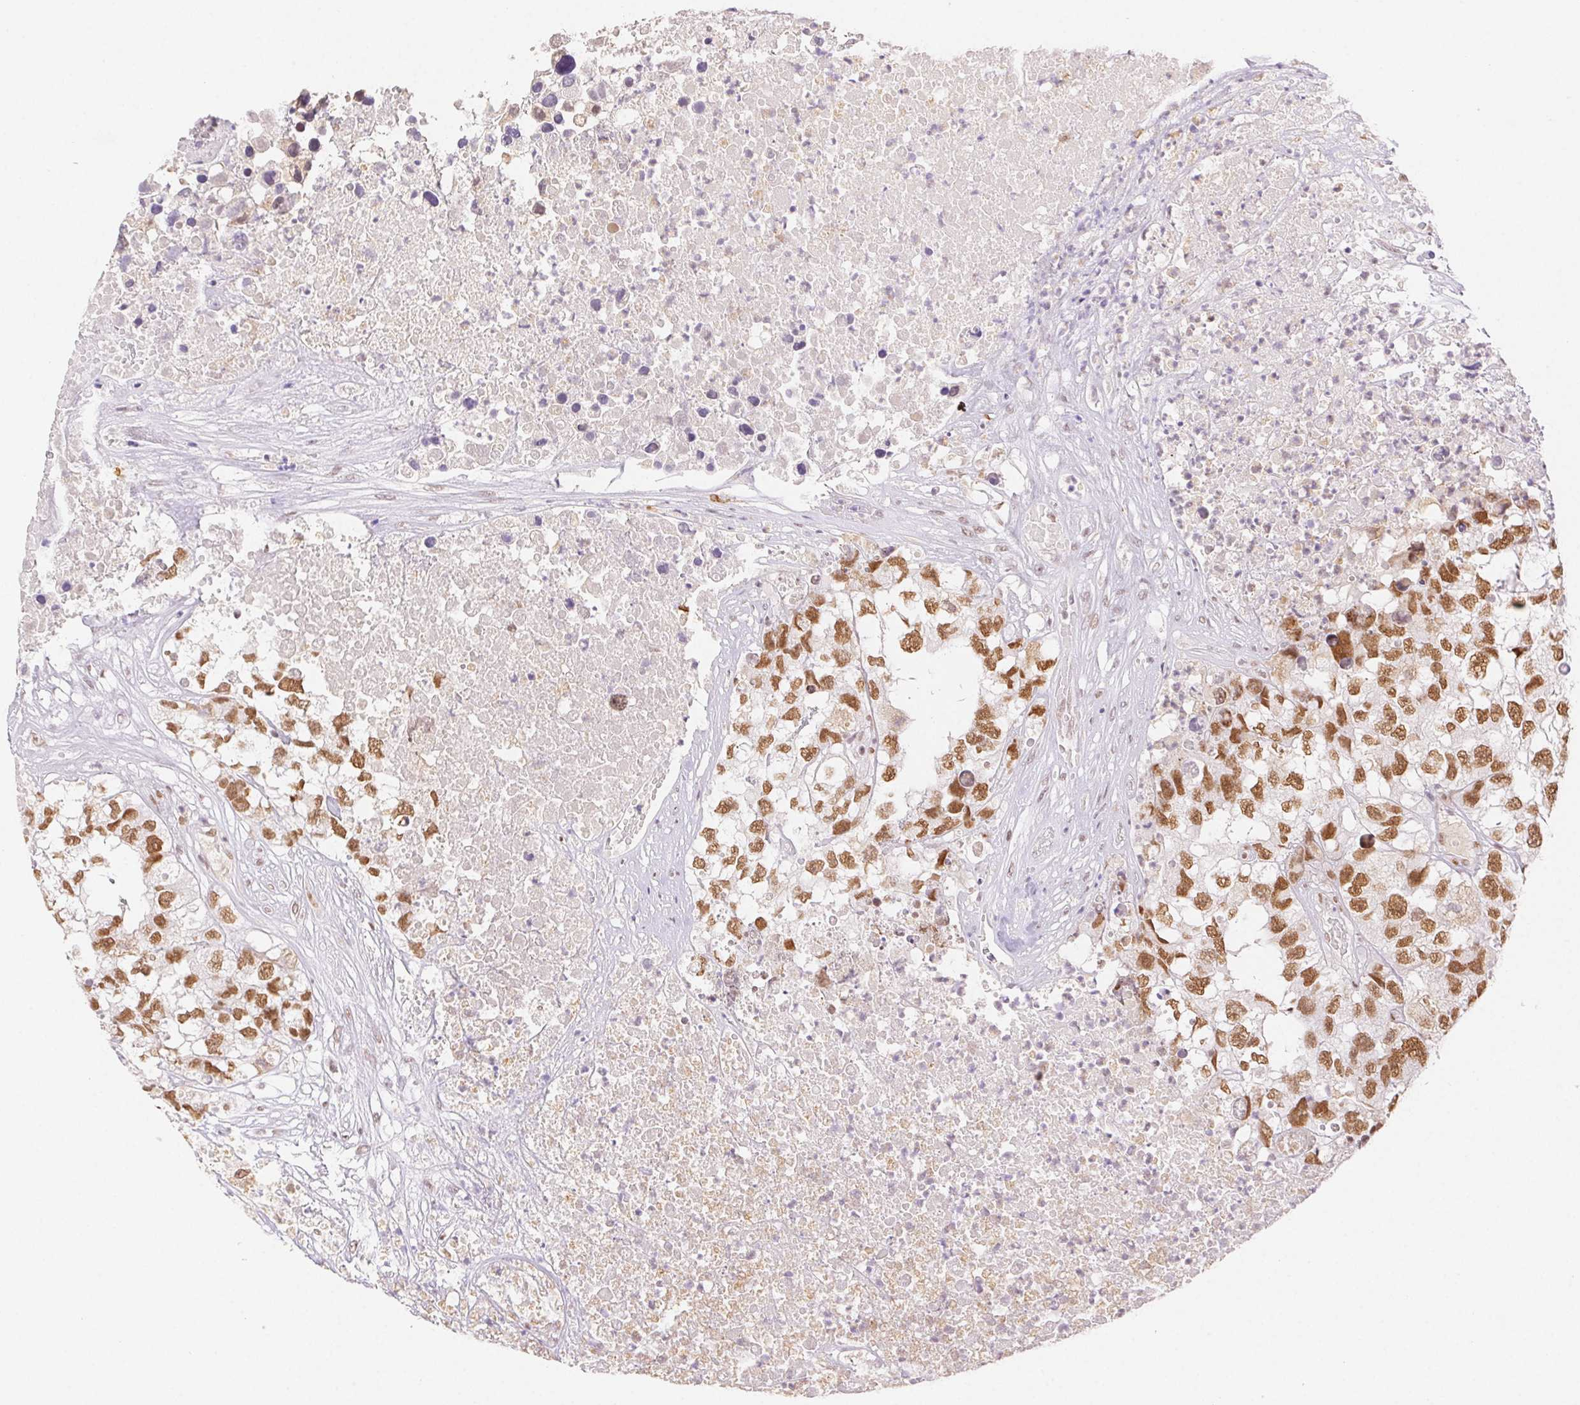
{"staining": {"intensity": "moderate", "quantity": ">75%", "location": "nuclear"}, "tissue": "testis cancer", "cell_type": "Tumor cells", "image_type": "cancer", "snomed": [{"axis": "morphology", "description": "Carcinoma, Embryonal, NOS"}, {"axis": "topography", "description": "Testis"}], "caption": "Embryonal carcinoma (testis) stained with a brown dye reveals moderate nuclear positive staining in about >75% of tumor cells.", "gene": "H2AZ2", "patient": {"sex": "male", "age": 83}}